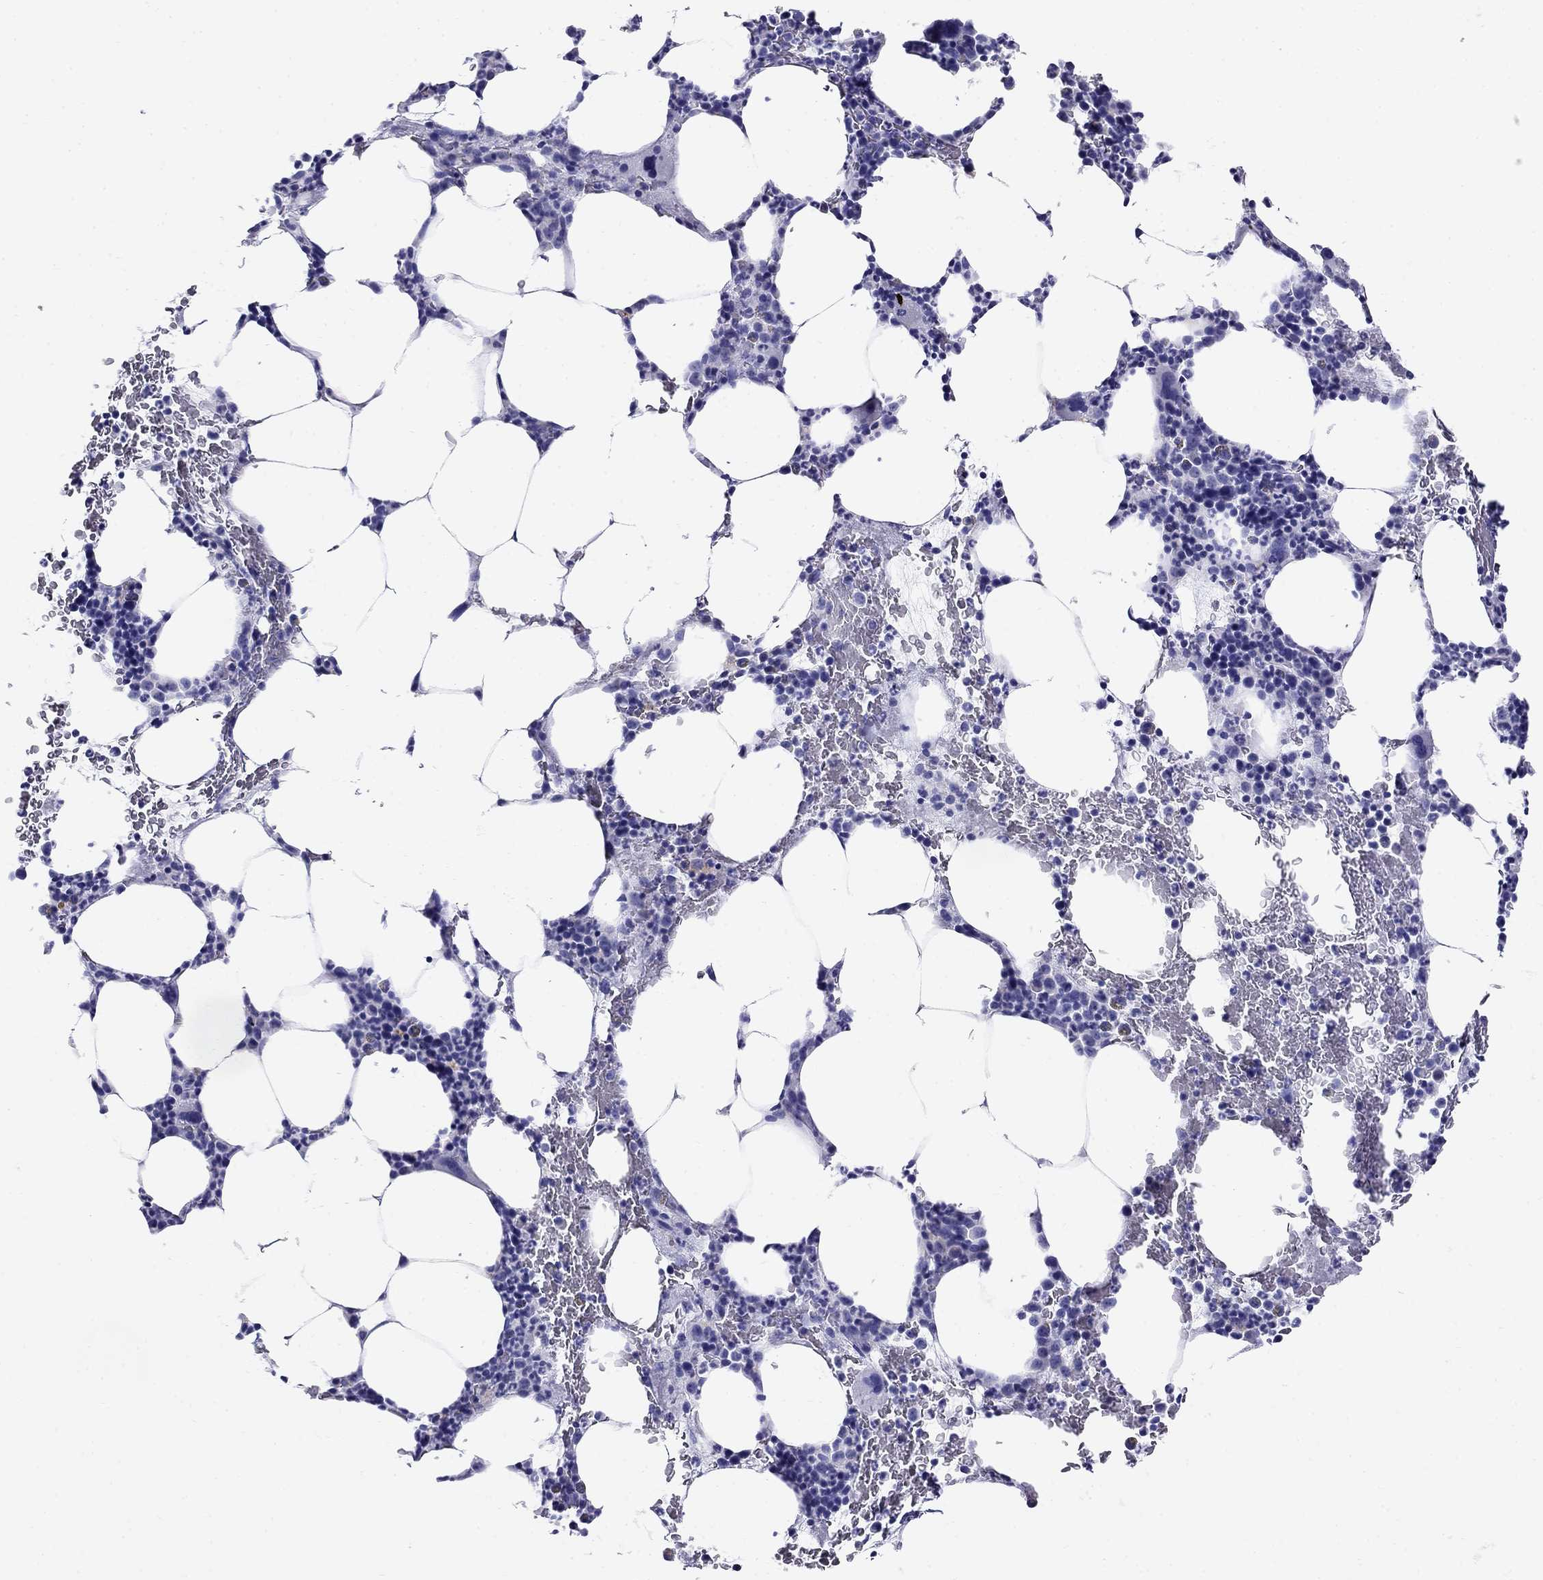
{"staining": {"intensity": "negative", "quantity": "none", "location": "none"}, "tissue": "bone marrow", "cell_type": "Hematopoietic cells", "image_type": "normal", "snomed": [{"axis": "morphology", "description": "Normal tissue, NOS"}, {"axis": "topography", "description": "Bone marrow"}], "caption": "This is an IHC micrograph of benign bone marrow. There is no staining in hematopoietic cells.", "gene": "MC5R", "patient": {"sex": "male", "age": 83}}